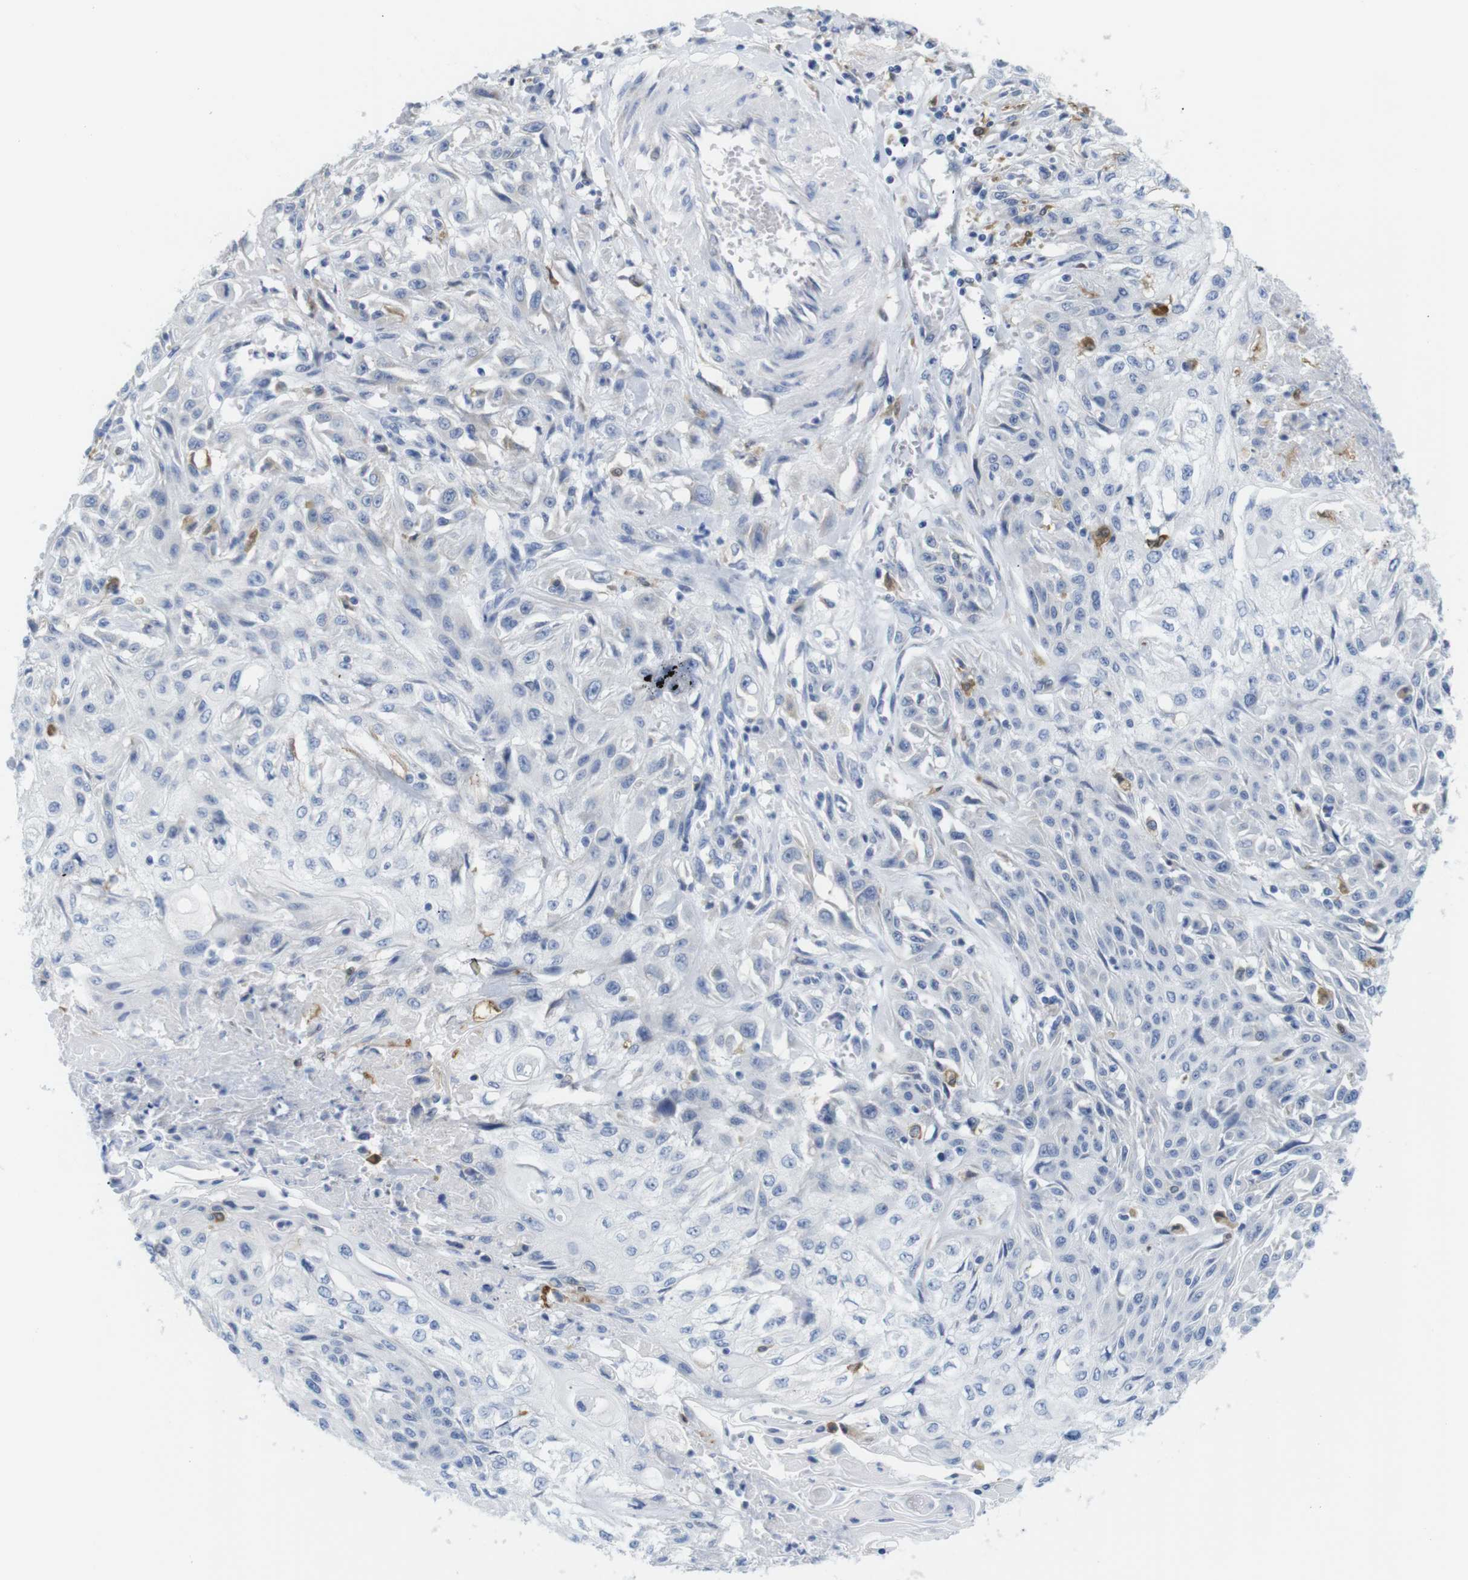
{"staining": {"intensity": "negative", "quantity": "none", "location": "none"}, "tissue": "skin cancer", "cell_type": "Tumor cells", "image_type": "cancer", "snomed": [{"axis": "morphology", "description": "Squamous cell carcinoma, NOS"}, {"axis": "topography", "description": "Skin"}], "caption": "Tumor cells are negative for brown protein staining in squamous cell carcinoma (skin). (IHC, brightfield microscopy, high magnification).", "gene": "NEBL", "patient": {"sex": "male", "age": 75}}